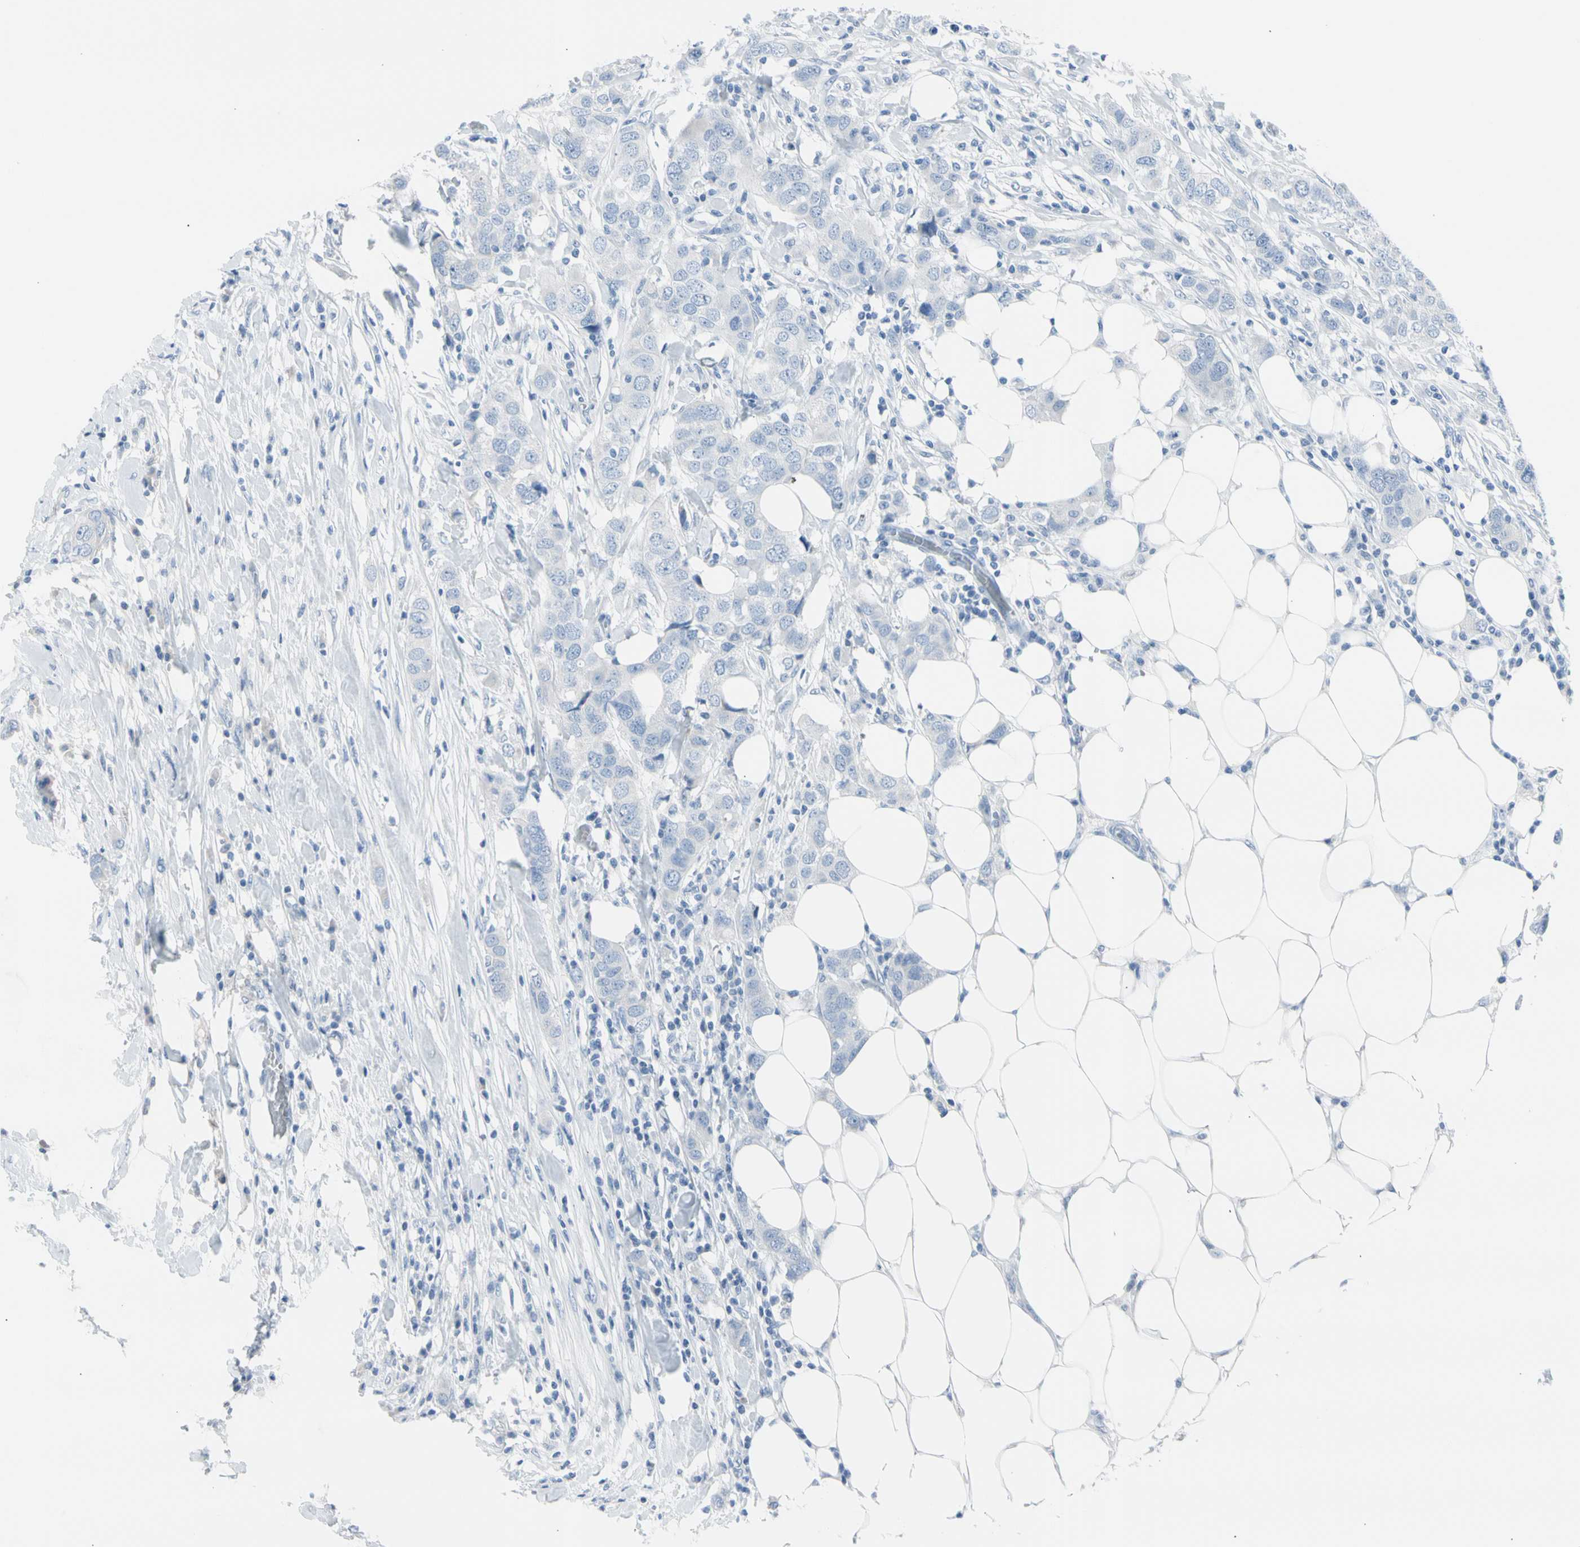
{"staining": {"intensity": "negative", "quantity": "none", "location": "none"}, "tissue": "breast cancer", "cell_type": "Tumor cells", "image_type": "cancer", "snomed": [{"axis": "morphology", "description": "Duct carcinoma"}, {"axis": "topography", "description": "Breast"}], "caption": "Breast cancer was stained to show a protein in brown. There is no significant positivity in tumor cells.", "gene": "TPO", "patient": {"sex": "female", "age": 50}}